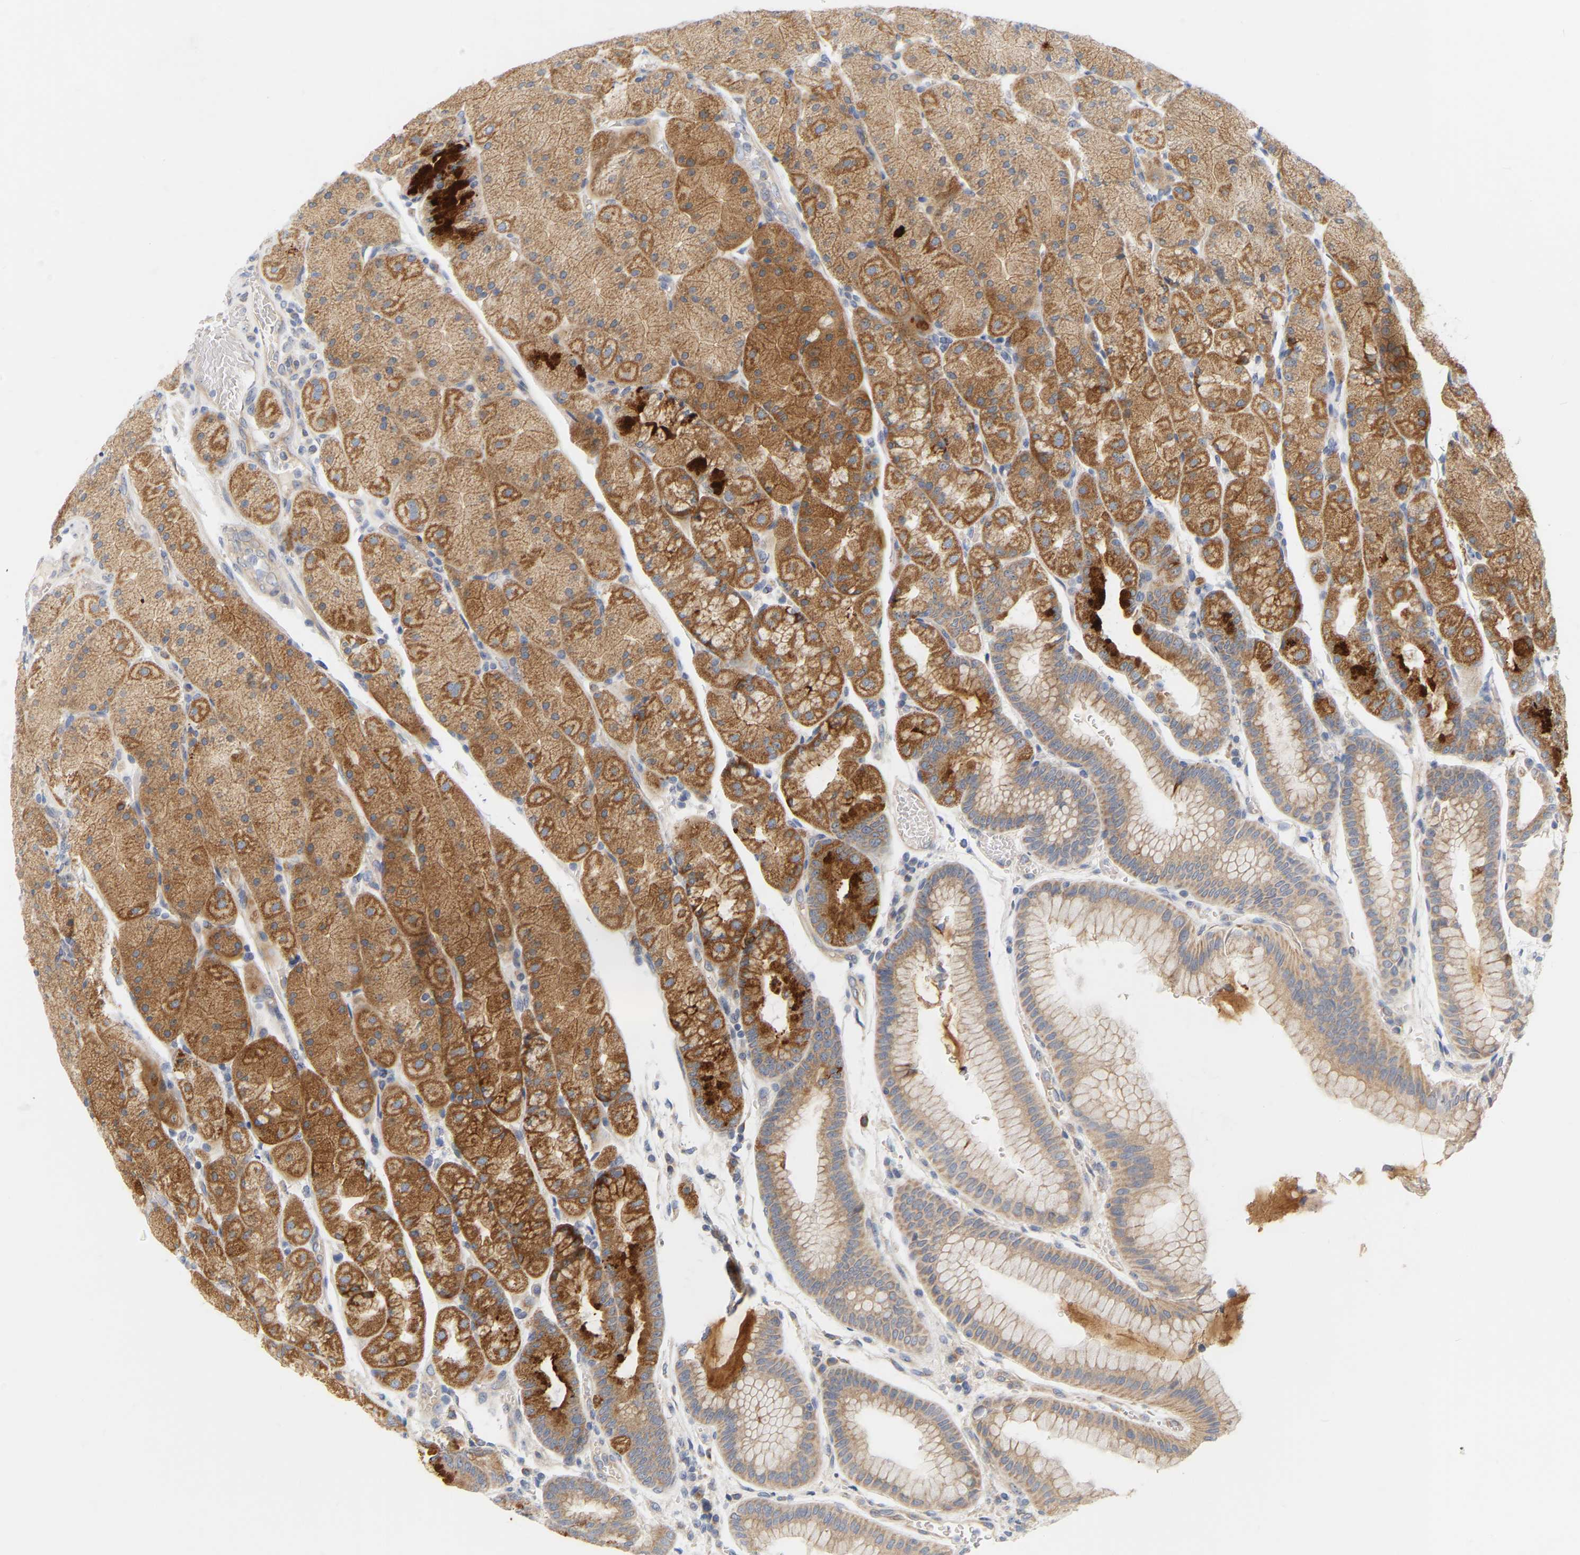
{"staining": {"intensity": "moderate", "quantity": ">75%", "location": "cytoplasmic/membranous"}, "tissue": "stomach", "cell_type": "Glandular cells", "image_type": "normal", "snomed": [{"axis": "morphology", "description": "Normal tissue, NOS"}, {"axis": "morphology", "description": "Carcinoid, malignant, NOS"}, {"axis": "topography", "description": "Stomach, upper"}], "caption": "An immunohistochemistry (IHC) histopathology image of normal tissue is shown. Protein staining in brown highlights moderate cytoplasmic/membranous positivity in stomach within glandular cells. Nuclei are stained in blue.", "gene": "MINDY4", "patient": {"sex": "male", "age": 39}}